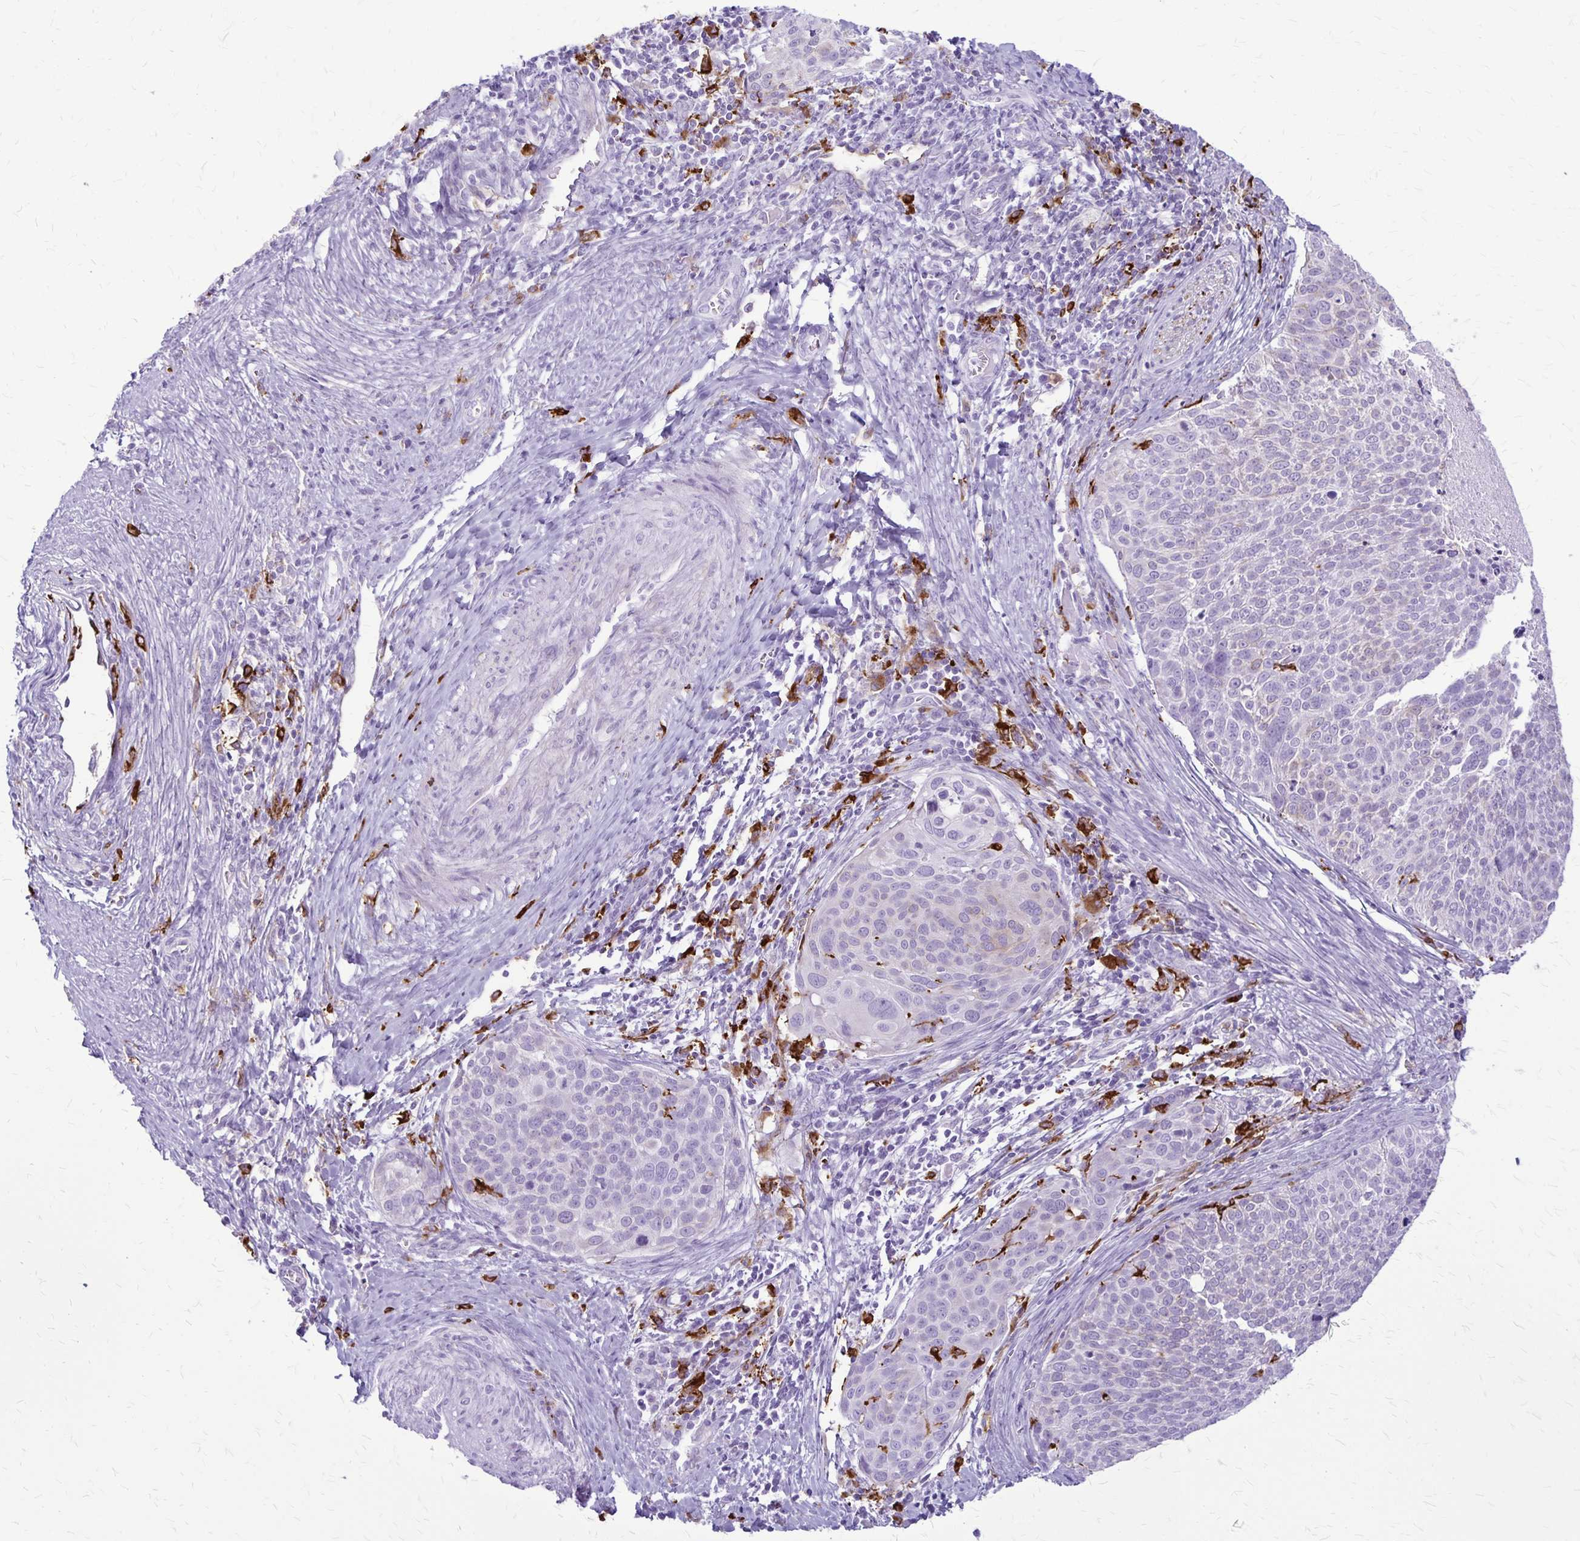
{"staining": {"intensity": "negative", "quantity": "none", "location": "none"}, "tissue": "cervical cancer", "cell_type": "Tumor cells", "image_type": "cancer", "snomed": [{"axis": "morphology", "description": "Squamous cell carcinoma, NOS"}, {"axis": "topography", "description": "Cervix"}], "caption": "Human cervical cancer stained for a protein using immunohistochemistry displays no positivity in tumor cells.", "gene": "RTN1", "patient": {"sex": "female", "age": 39}}